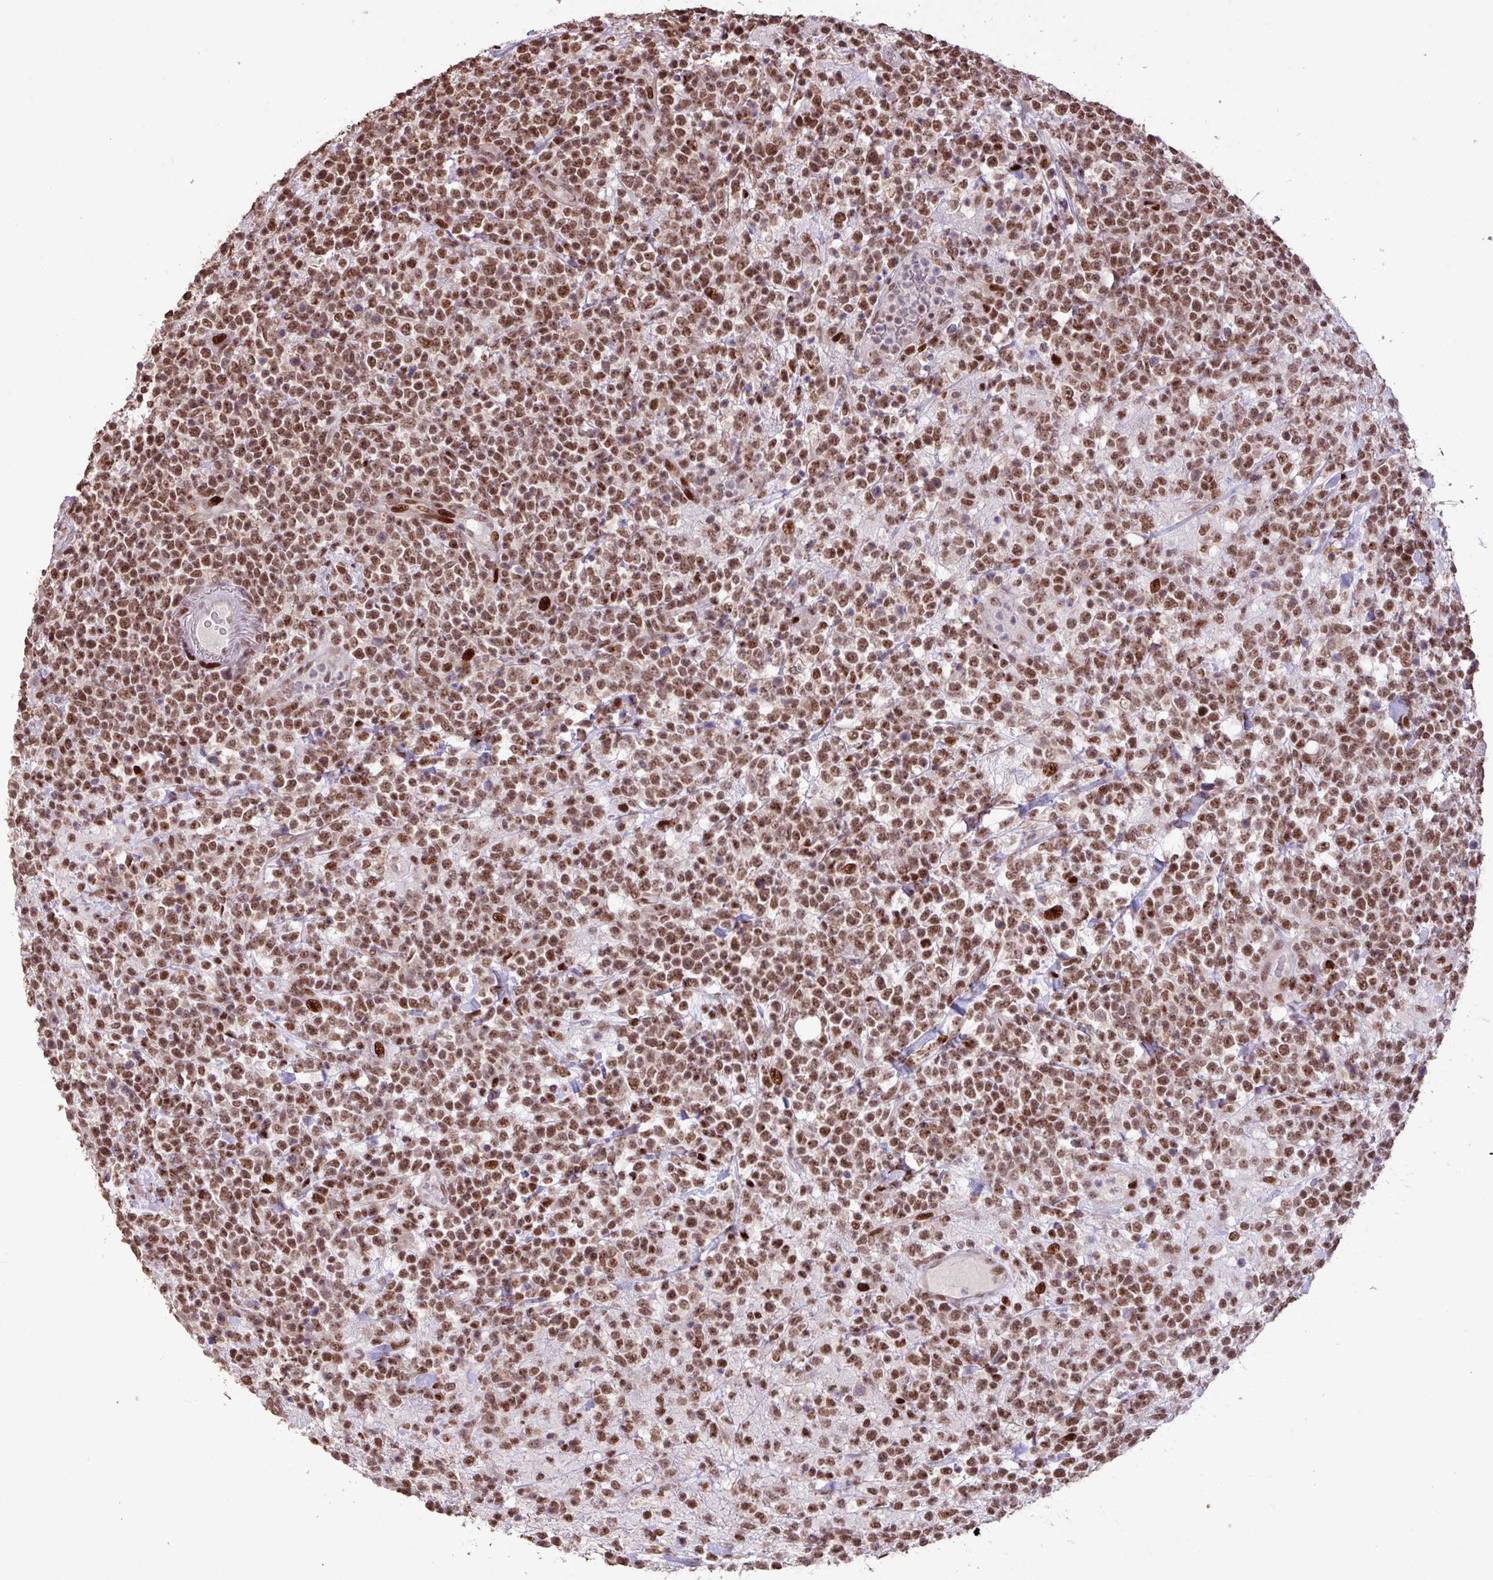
{"staining": {"intensity": "moderate", "quantity": ">75%", "location": "nuclear"}, "tissue": "lymphoma", "cell_type": "Tumor cells", "image_type": "cancer", "snomed": [{"axis": "morphology", "description": "Malignant lymphoma, non-Hodgkin's type, High grade"}, {"axis": "topography", "description": "Colon"}], "caption": "Approximately >75% of tumor cells in human lymphoma display moderate nuclear protein staining as visualized by brown immunohistochemical staining.", "gene": "ZNF709", "patient": {"sex": "female", "age": 53}}